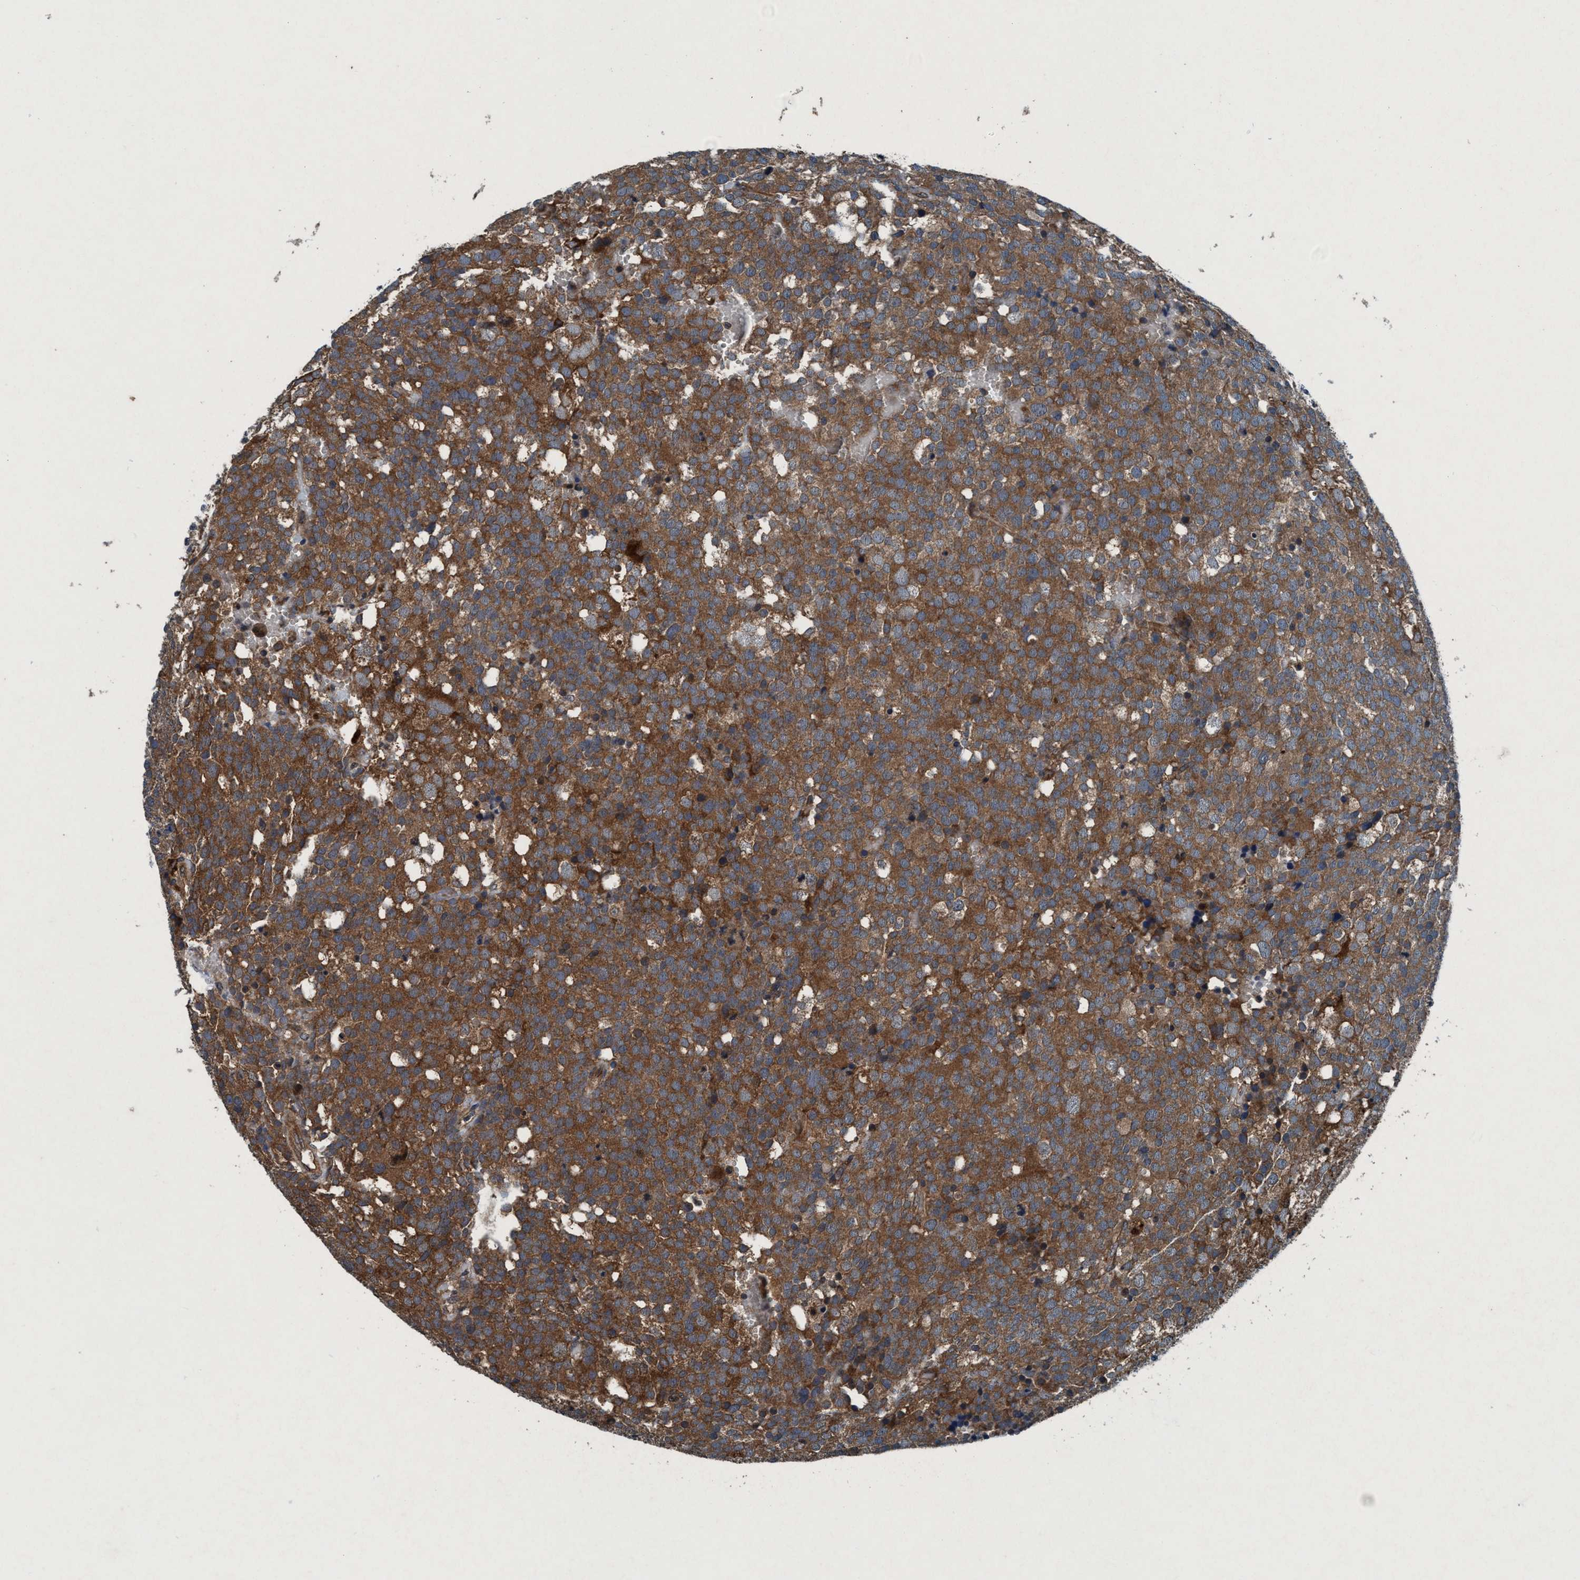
{"staining": {"intensity": "strong", "quantity": ">75%", "location": "cytoplasmic/membranous"}, "tissue": "testis cancer", "cell_type": "Tumor cells", "image_type": "cancer", "snomed": [{"axis": "morphology", "description": "Seminoma, NOS"}, {"axis": "topography", "description": "Testis"}], "caption": "Immunohistochemical staining of testis cancer shows strong cytoplasmic/membranous protein staining in approximately >75% of tumor cells.", "gene": "AKT1S1", "patient": {"sex": "male", "age": 71}}